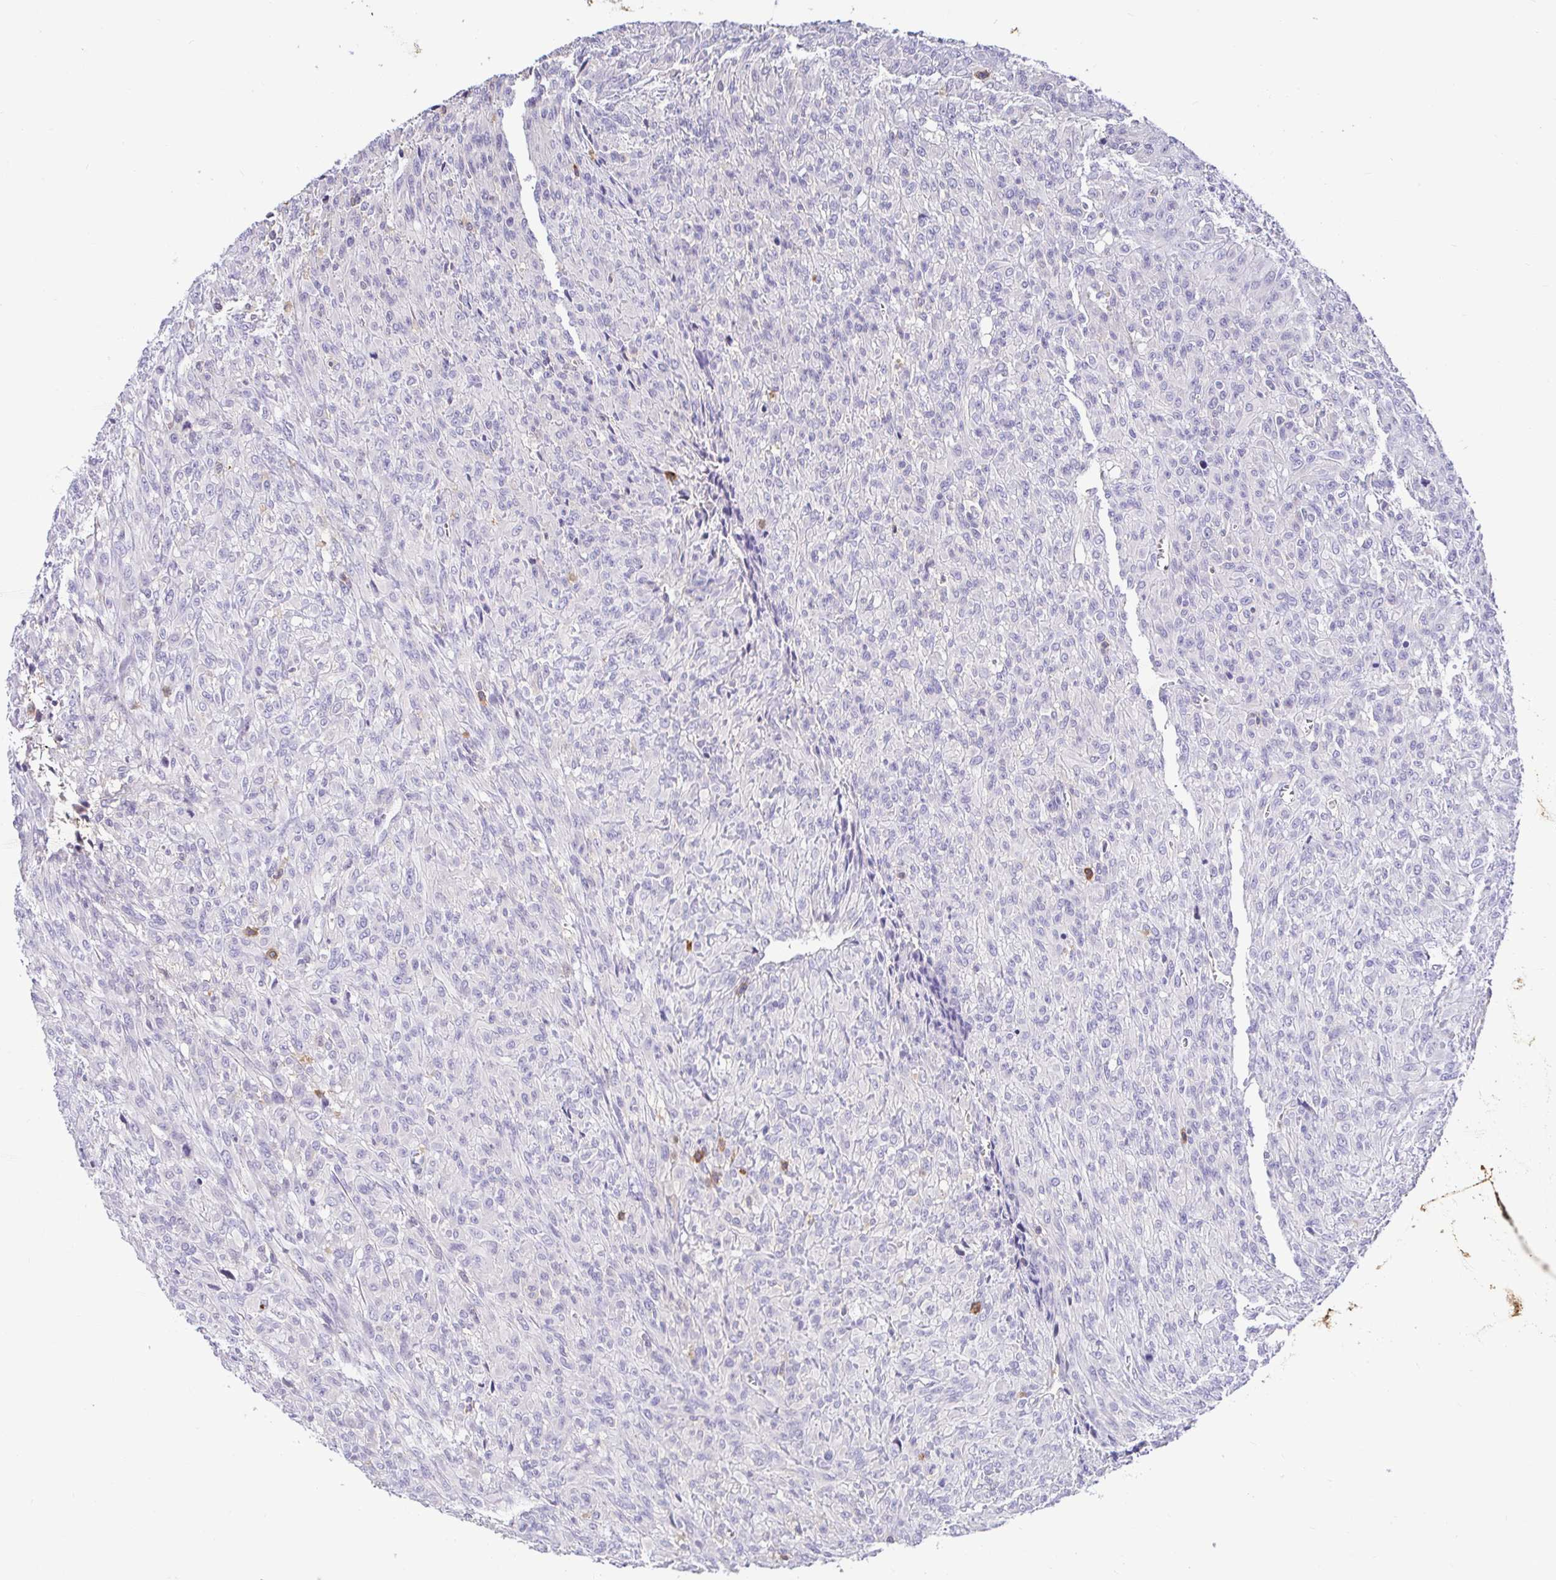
{"staining": {"intensity": "negative", "quantity": "none", "location": "none"}, "tissue": "renal cancer", "cell_type": "Tumor cells", "image_type": "cancer", "snomed": [{"axis": "morphology", "description": "Adenocarcinoma, NOS"}, {"axis": "topography", "description": "Kidney"}], "caption": "Tumor cells show no significant positivity in renal cancer (adenocarcinoma). (Brightfield microscopy of DAB immunohistochemistry at high magnification).", "gene": "SKAP1", "patient": {"sex": "male", "age": 58}}